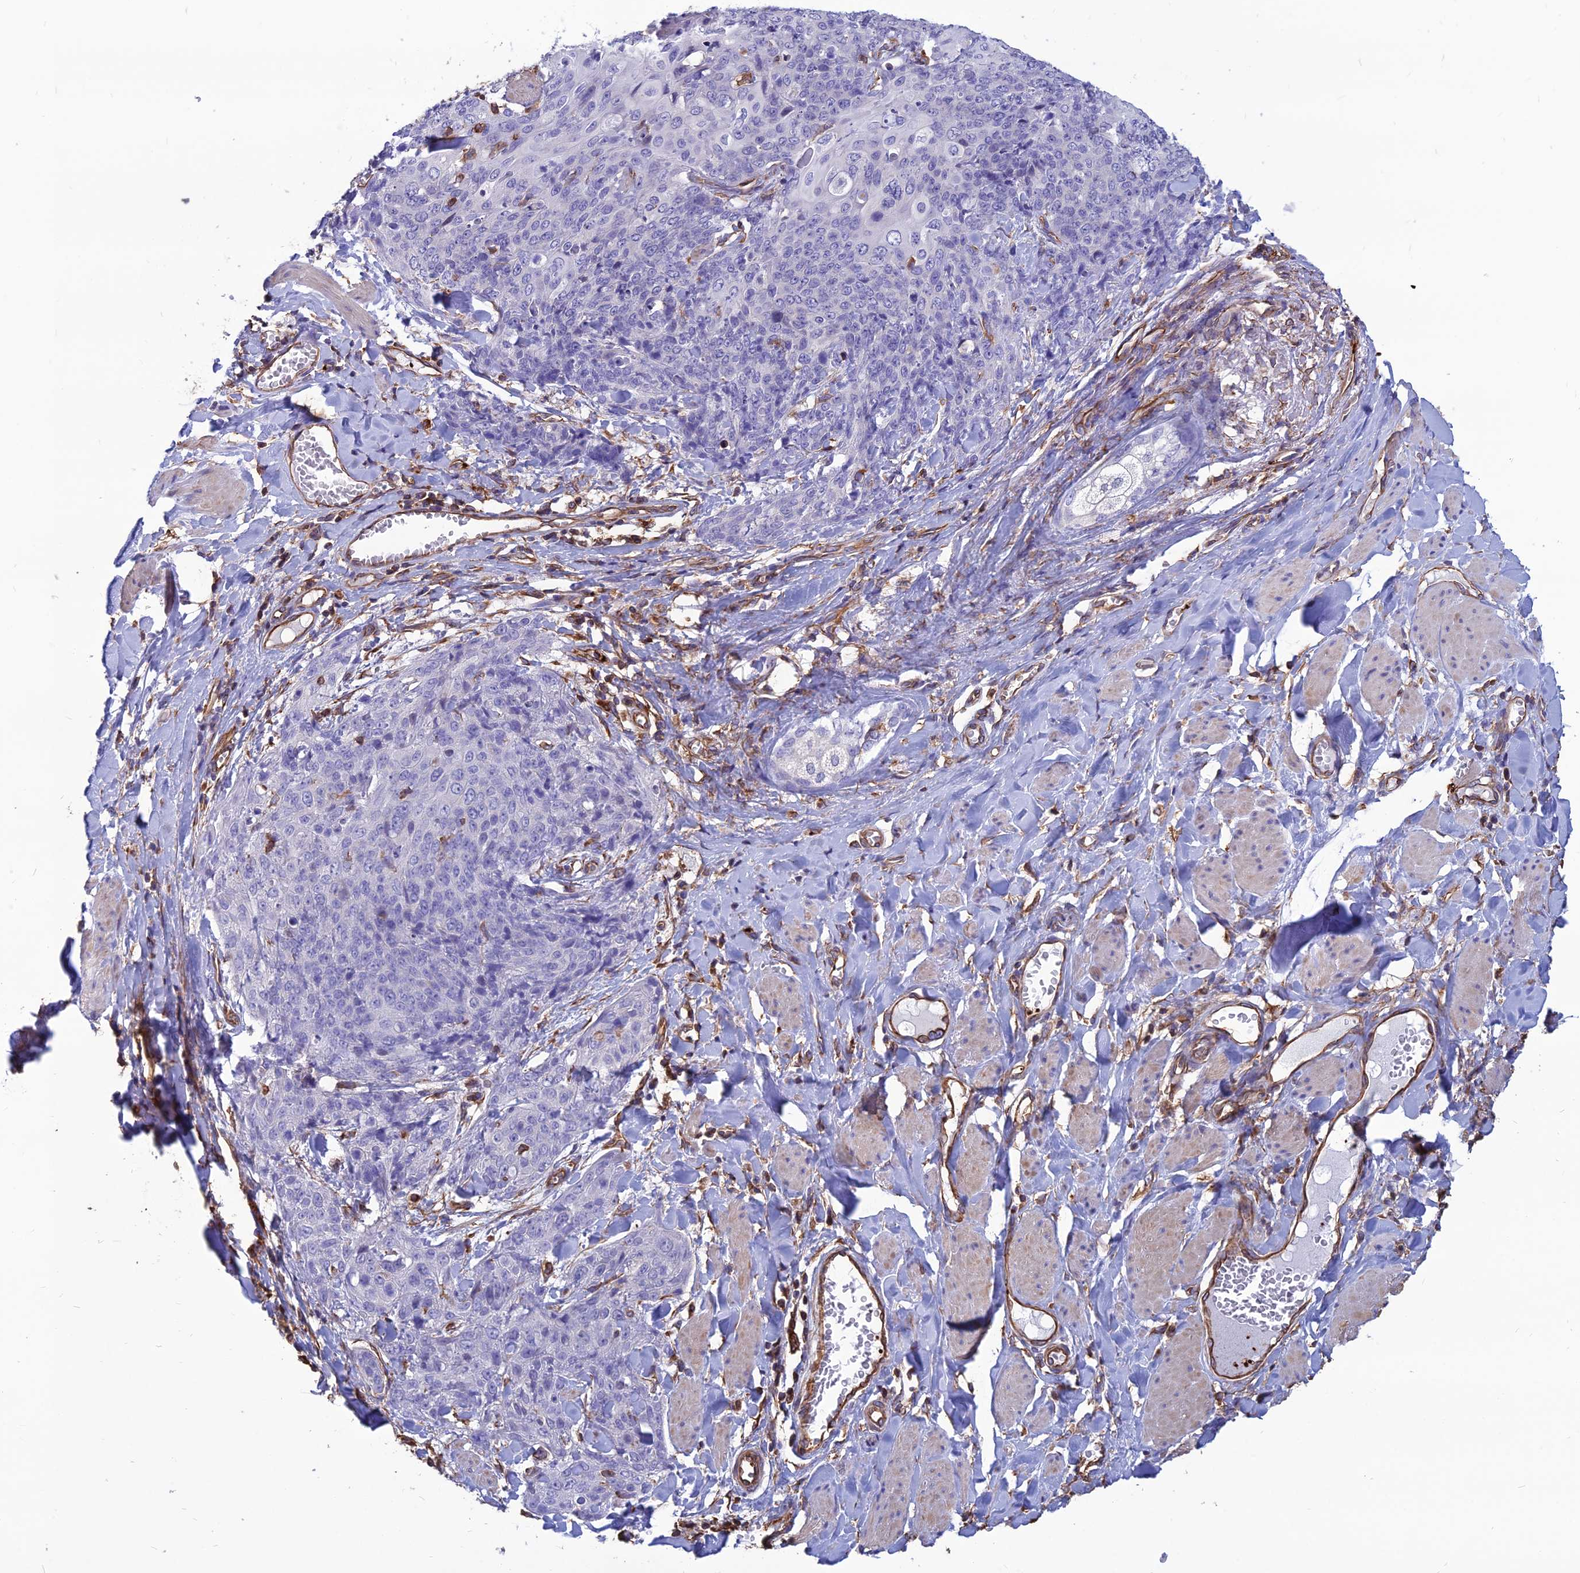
{"staining": {"intensity": "negative", "quantity": "none", "location": "none"}, "tissue": "skin cancer", "cell_type": "Tumor cells", "image_type": "cancer", "snomed": [{"axis": "morphology", "description": "Squamous cell carcinoma, NOS"}, {"axis": "topography", "description": "Skin"}, {"axis": "topography", "description": "Vulva"}], "caption": "The immunohistochemistry micrograph has no significant positivity in tumor cells of skin squamous cell carcinoma tissue.", "gene": "PSMD11", "patient": {"sex": "female", "age": 85}}